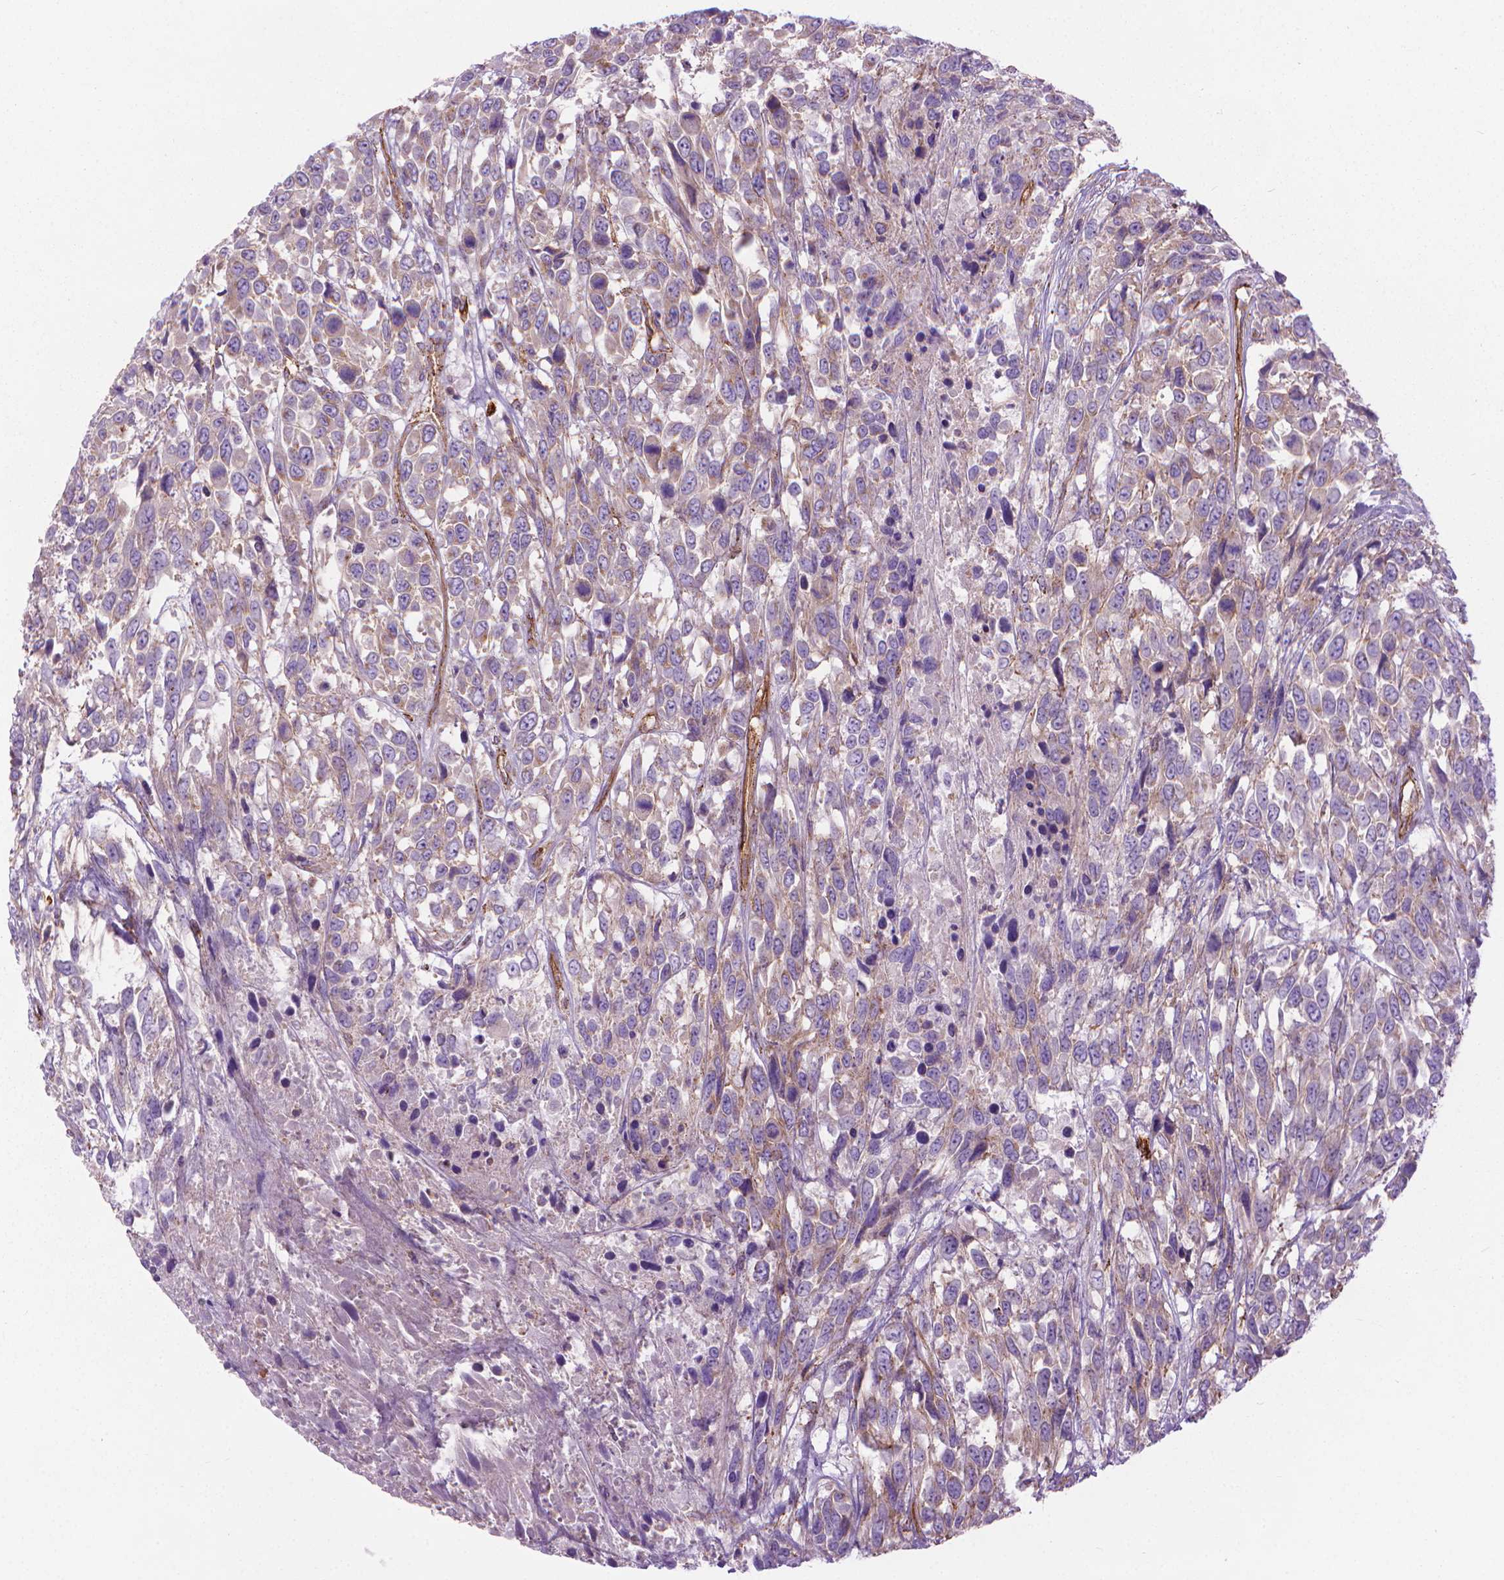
{"staining": {"intensity": "weak", "quantity": "<25%", "location": "cytoplasmic/membranous"}, "tissue": "urothelial cancer", "cell_type": "Tumor cells", "image_type": "cancer", "snomed": [{"axis": "morphology", "description": "Urothelial carcinoma, High grade"}, {"axis": "topography", "description": "Urinary bladder"}], "caption": "Immunohistochemical staining of urothelial cancer displays no significant expression in tumor cells. (DAB (3,3'-diaminobenzidine) IHC with hematoxylin counter stain).", "gene": "TENT5A", "patient": {"sex": "female", "age": 70}}